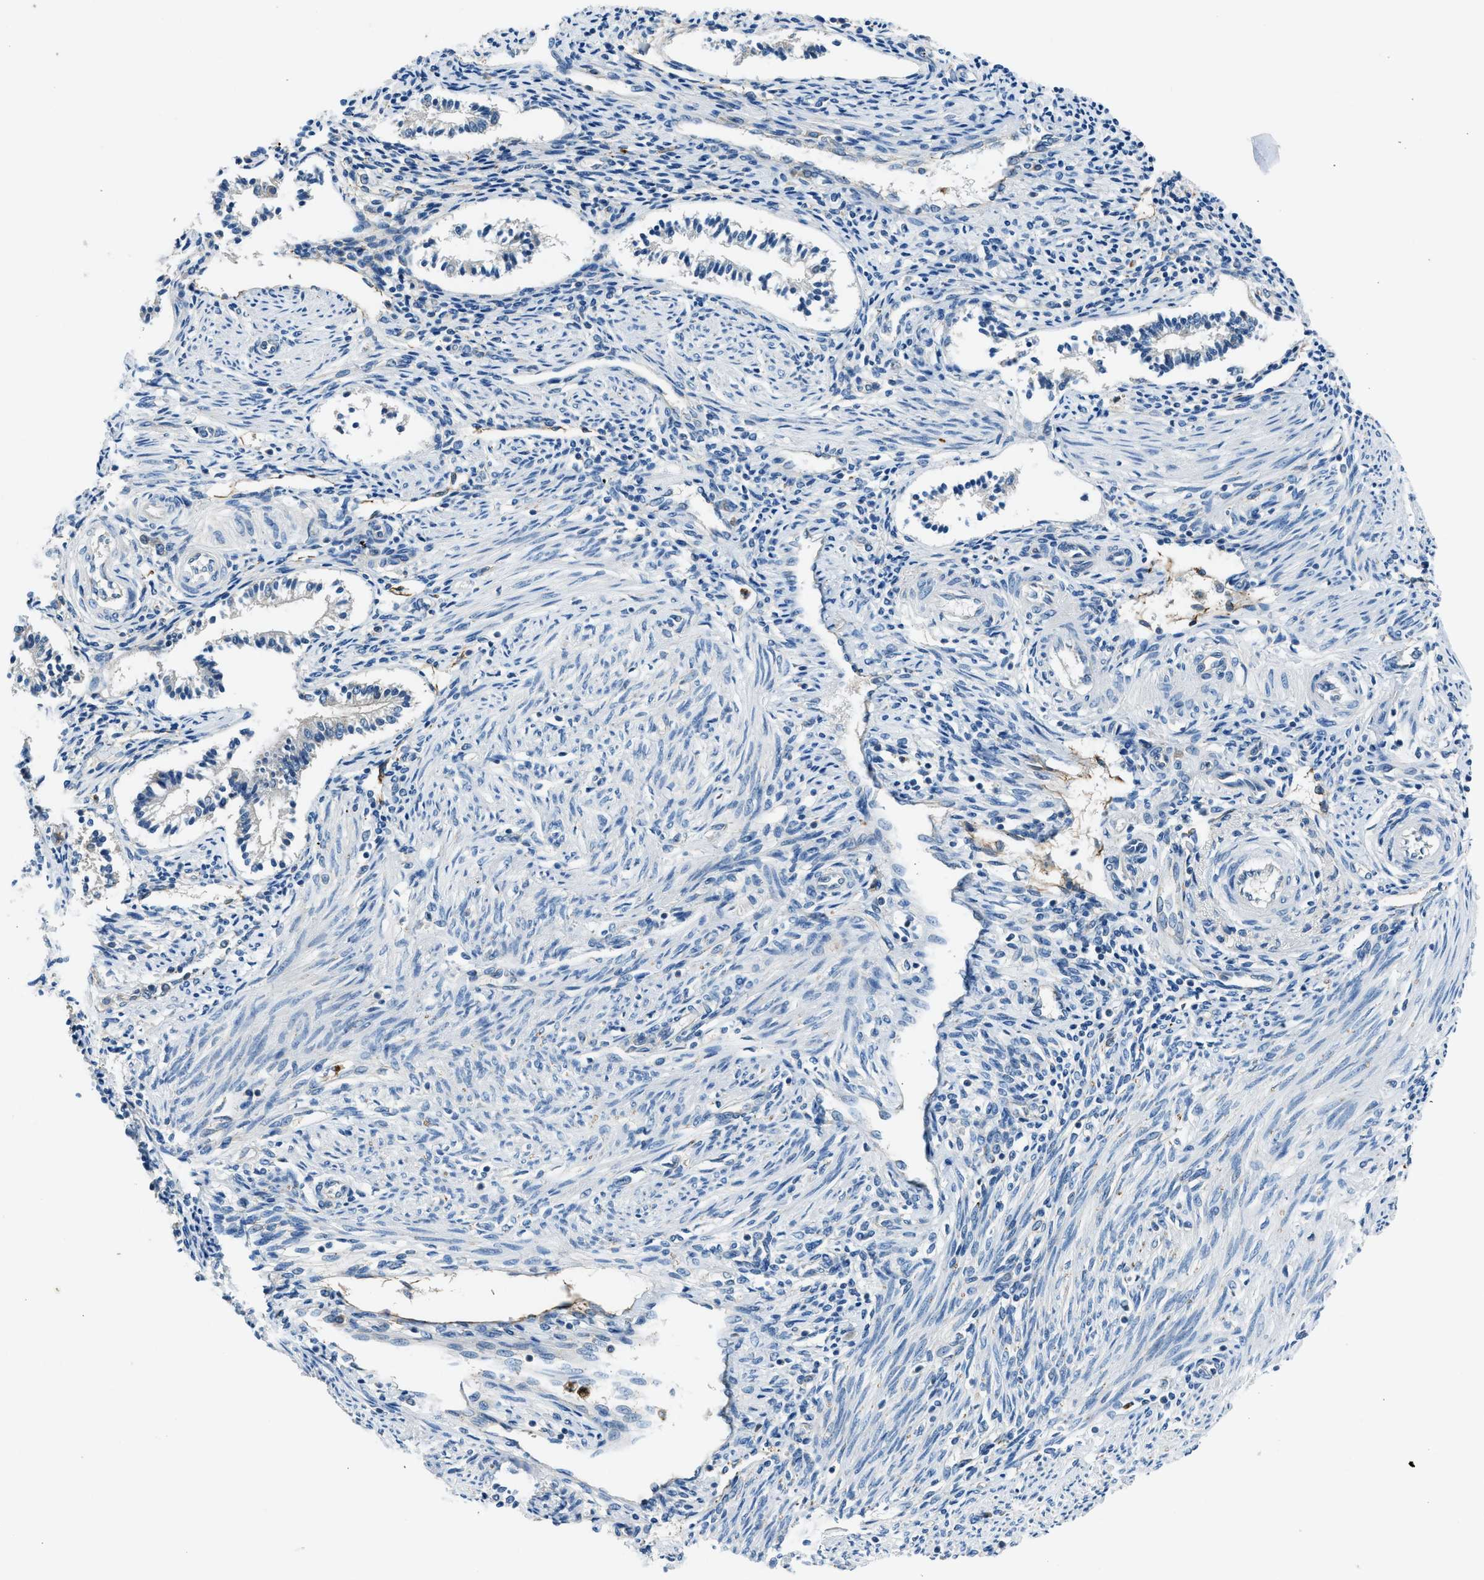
{"staining": {"intensity": "weak", "quantity": "<25%", "location": "cytoplasmic/membranous"}, "tissue": "endometrium", "cell_type": "Cells in endometrial stroma", "image_type": "normal", "snomed": [{"axis": "morphology", "description": "Normal tissue, NOS"}, {"axis": "topography", "description": "Endometrium"}], "caption": "Immunohistochemical staining of normal human endometrium demonstrates no significant expression in cells in endometrial stroma.", "gene": "BMP1", "patient": {"sex": "female", "age": 42}}